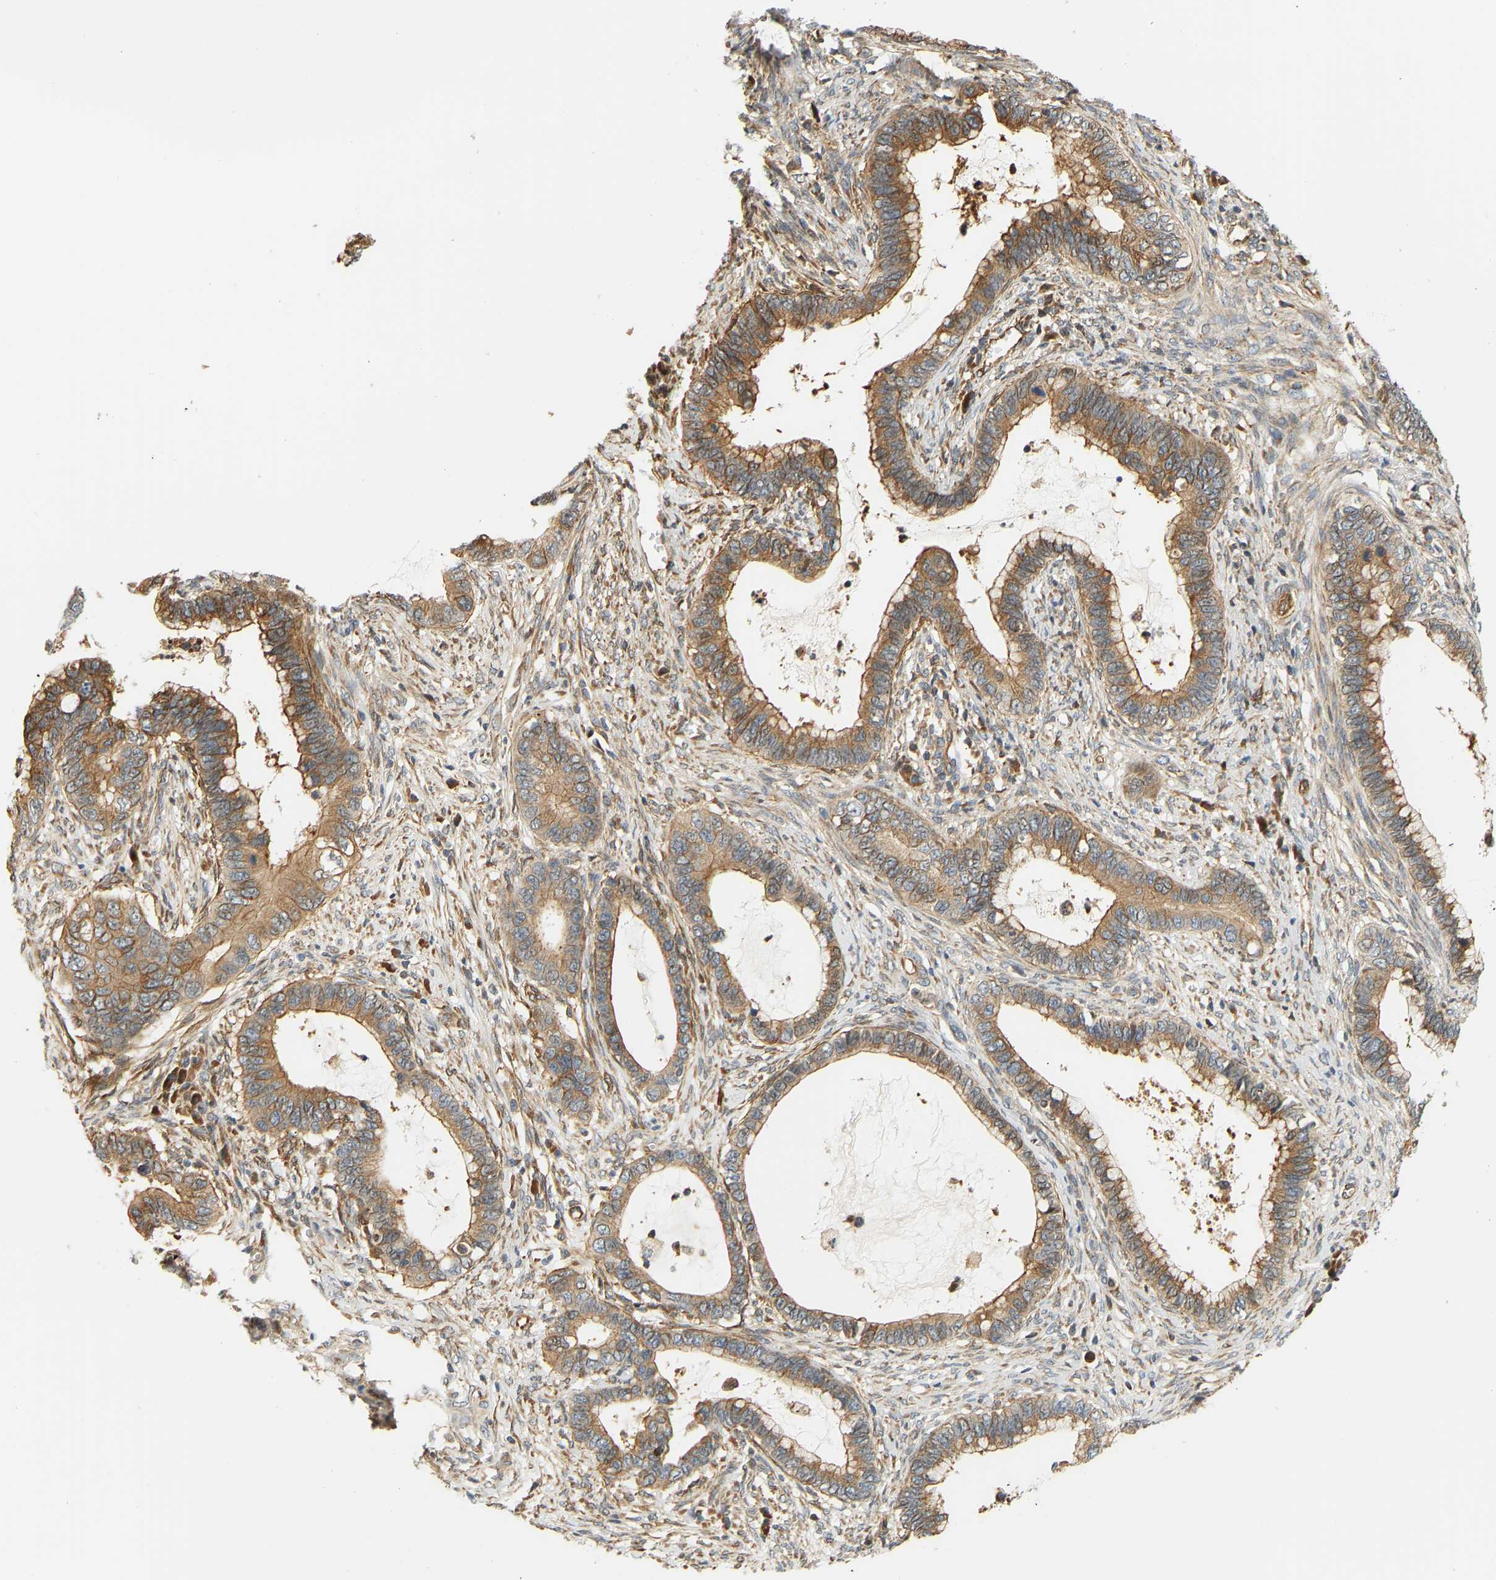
{"staining": {"intensity": "moderate", "quantity": ">75%", "location": "cytoplasmic/membranous"}, "tissue": "cervical cancer", "cell_type": "Tumor cells", "image_type": "cancer", "snomed": [{"axis": "morphology", "description": "Adenocarcinoma, NOS"}, {"axis": "topography", "description": "Cervix"}], "caption": "Human cervical cancer stained with a brown dye reveals moderate cytoplasmic/membranous positive expression in about >75% of tumor cells.", "gene": "CEP57", "patient": {"sex": "female", "age": 44}}